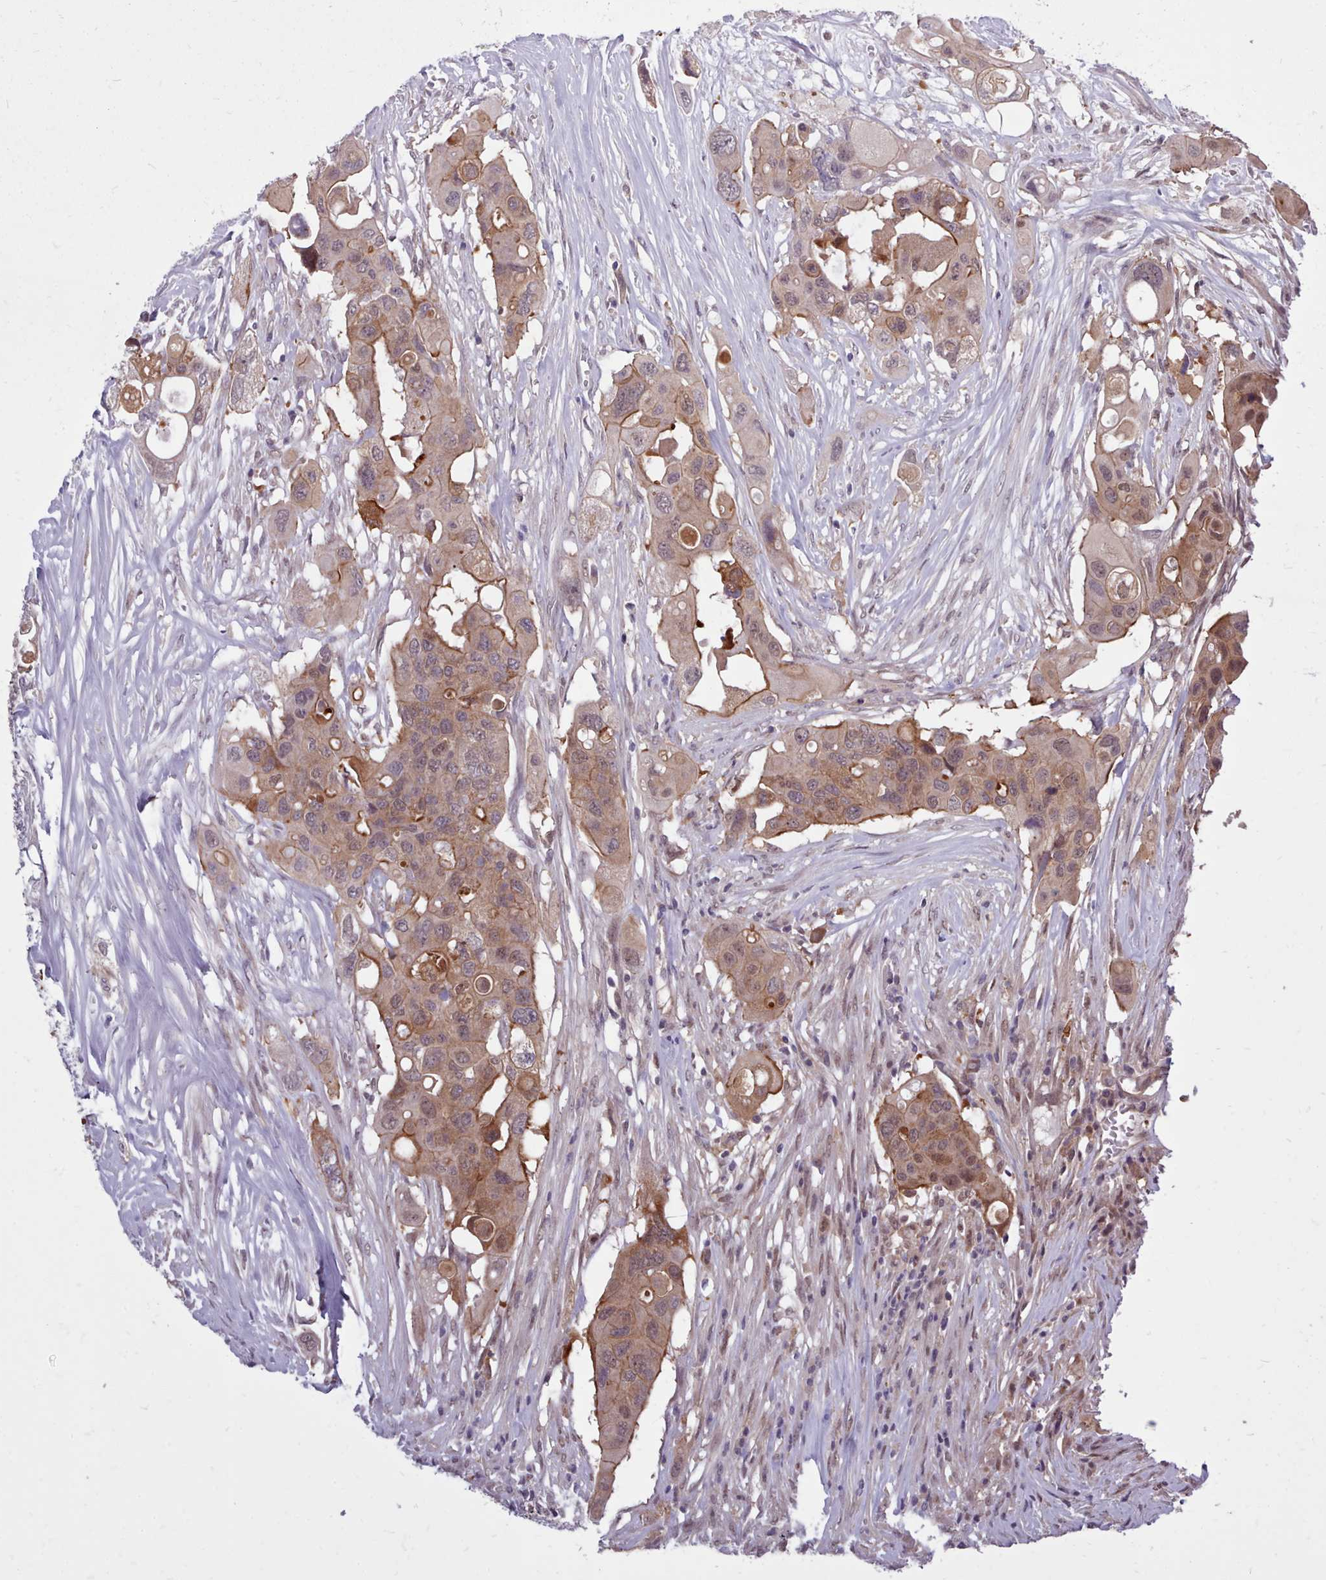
{"staining": {"intensity": "moderate", "quantity": "25%-75%", "location": "cytoplasmic/membranous"}, "tissue": "colorectal cancer", "cell_type": "Tumor cells", "image_type": "cancer", "snomed": [{"axis": "morphology", "description": "Adenocarcinoma, NOS"}, {"axis": "topography", "description": "Colon"}], "caption": "Human colorectal adenocarcinoma stained with a protein marker exhibits moderate staining in tumor cells.", "gene": "AHCY", "patient": {"sex": "male", "age": 77}}